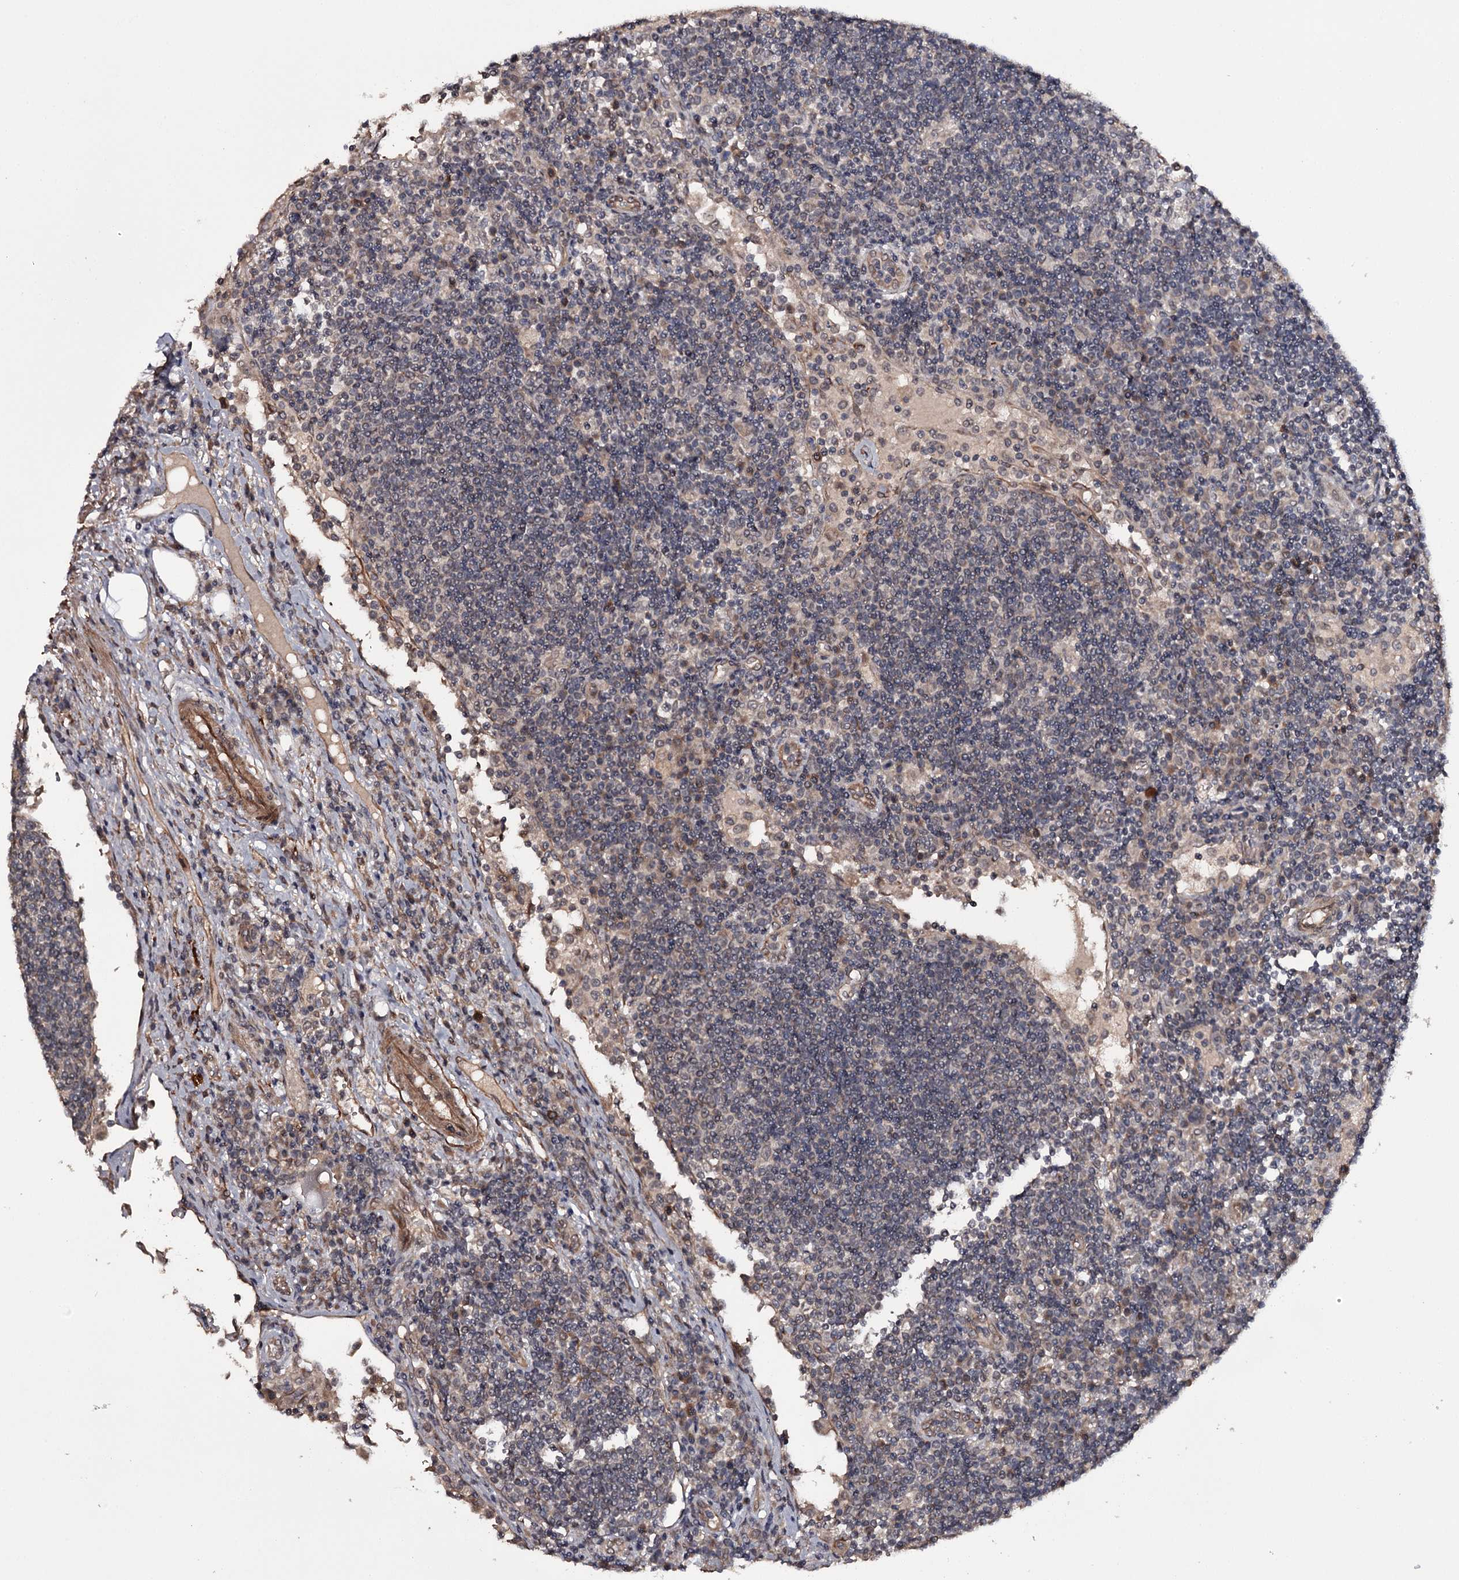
{"staining": {"intensity": "weak", "quantity": "<25%", "location": "cytoplasmic/membranous"}, "tissue": "lymph node", "cell_type": "Non-germinal center cells", "image_type": "normal", "snomed": [{"axis": "morphology", "description": "Normal tissue, NOS"}, {"axis": "topography", "description": "Lymph node"}], "caption": "Histopathology image shows no protein staining in non-germinal center cells of unremarkable lymph node. (IHC, brightfield microscopy, high magnification).", "gene": "CWF19L2", "patient": {"sex": "female", "age": 53}}